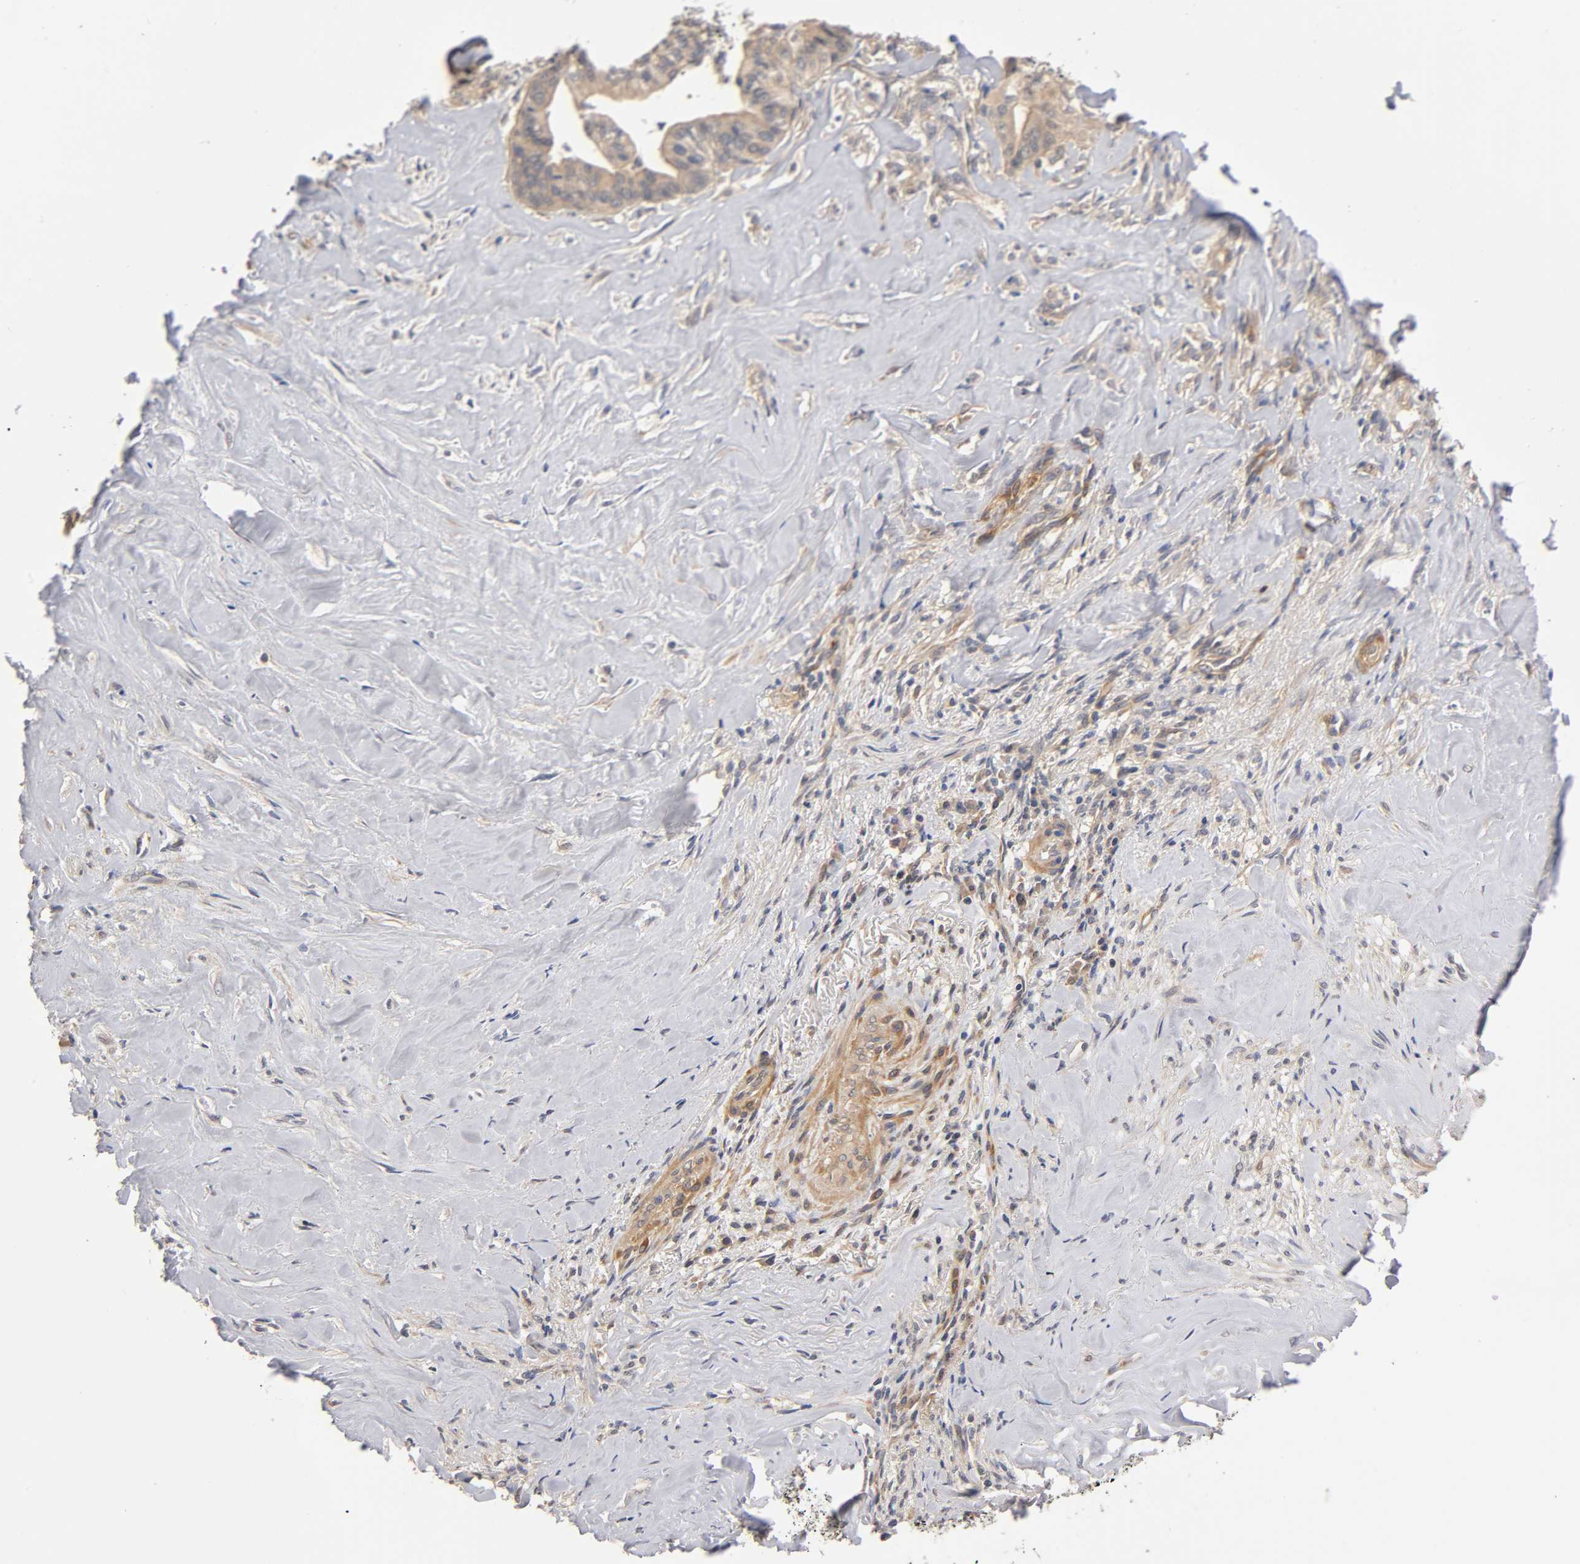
{"staining": {"intensity": "weak", "quantity": ">75%", "location": "cytoplasmic/membranous"}, "tissue": "liver cancer", "cell_type": "Tumor cells", "image_type": "cancer", "snomed": [{"axis": "morphology", "description": "Cholangiocarcinoma"}, {"axis": "topography", "description": "Liver"}], "caption": "Immunohistochemical staining of human cholangiocarcinoma (liver) reveals low levels of weak cytoplasmic/membranous protein staining in approximately >75% of tumor cells. (DAB (3,3'-diaminobenzidine) IHC, brown staining for protein, blue staining for nuclei).", "gene": "PDE5A", "patient": {"sex": "female", "age": 67}}